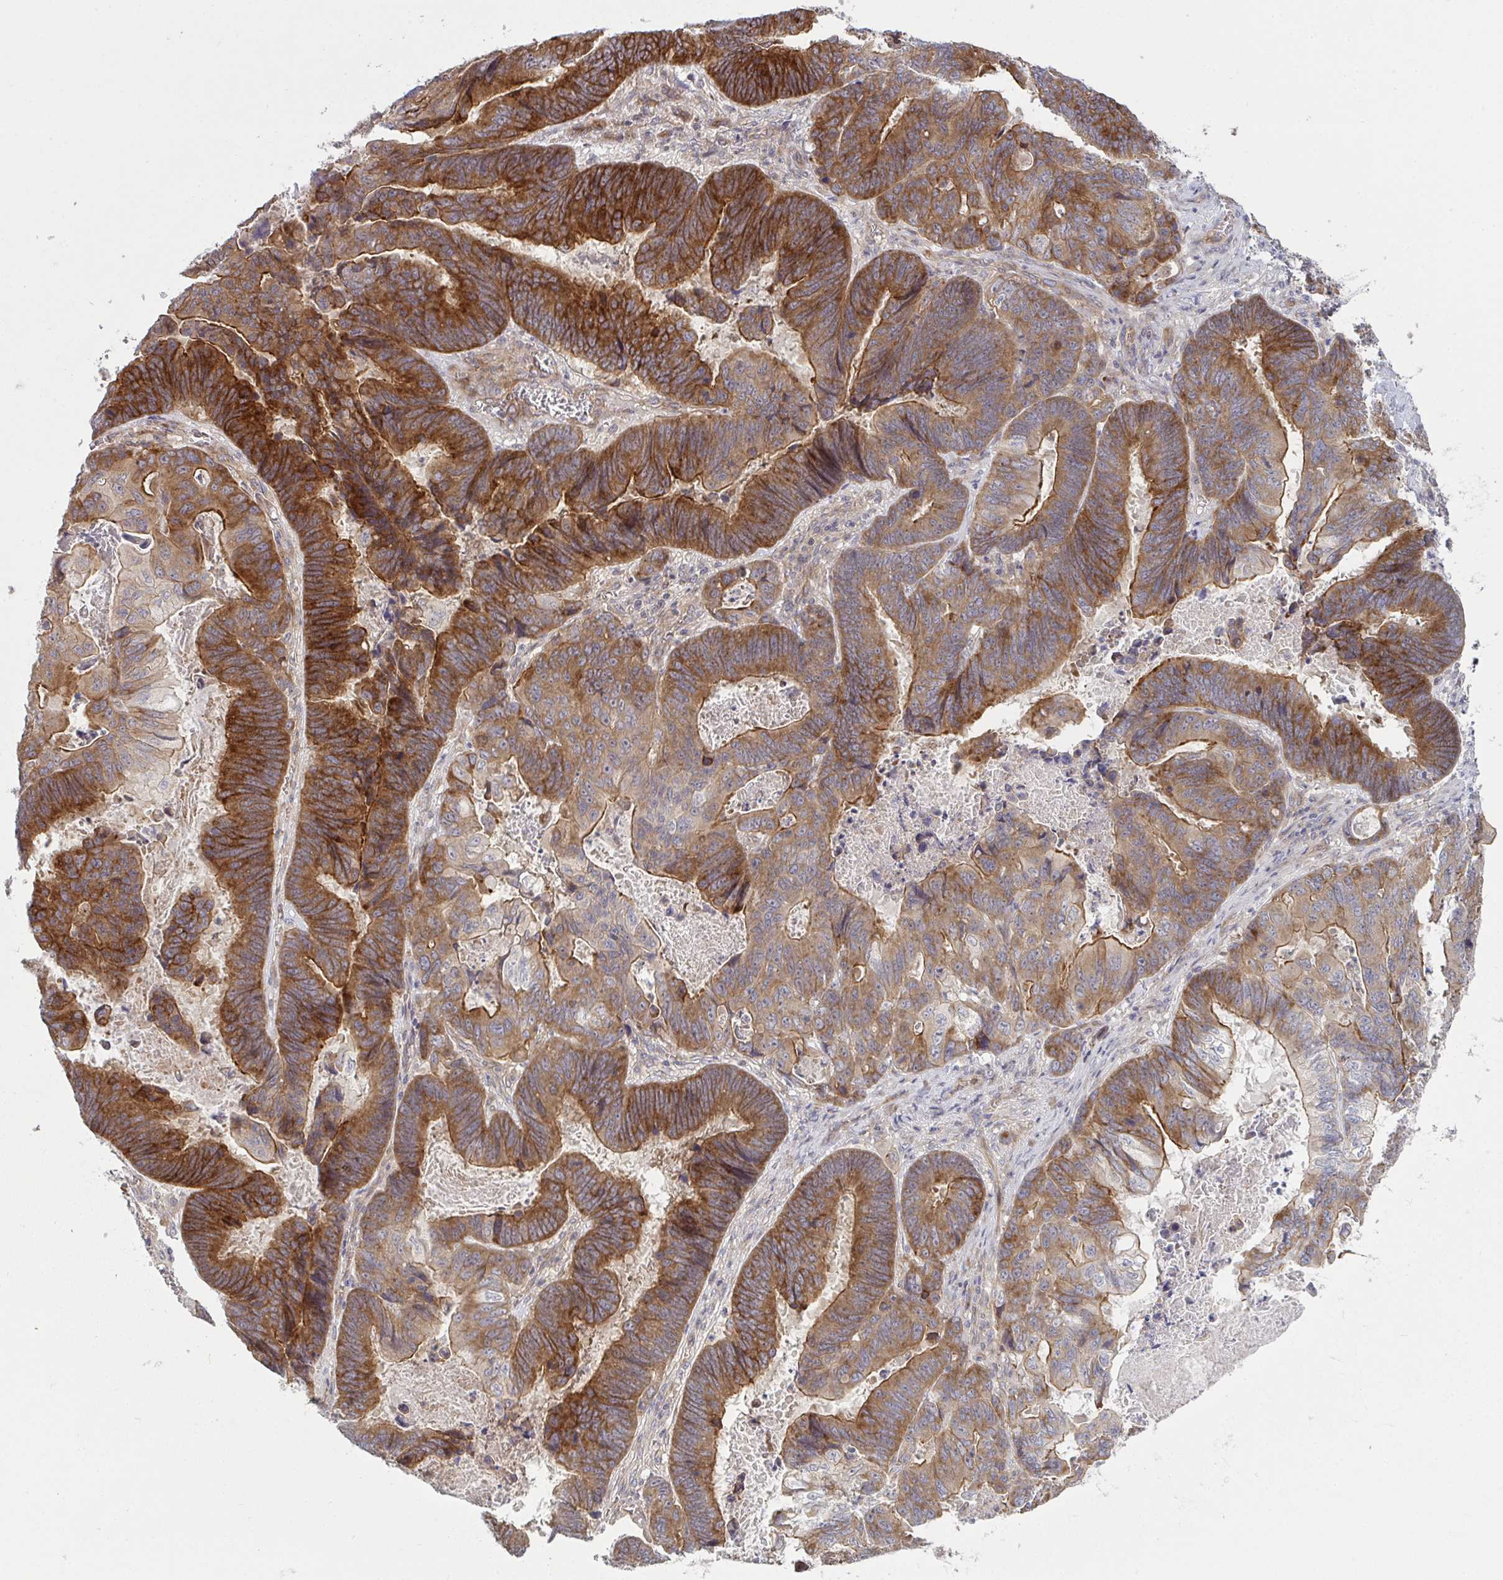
{"staining": {"intensity": "strong", "quantity": ">75%", "location": "cytoplasmic/membranous"}, "tissue": "lung cancer", "cell_type": "Tumor cells", "image_type": "cancer", "snomed": [{"axis": "morphology", "description": "Aneuploidy"}, {"axis": "morphology", "description": "Adenocarcinoma, NOS"}, {"axis": "morphology", "description": "Adenocarcinoma primary or metastatic"}, {"axis": "topography", "description": "Lung"}], "caption": "Immunohistochemical staining of human adenocarcinoma primary or metastatic (lung) shows high levels of strong cytoplasmic/membranous protein staining in approximately >75% of tumor cells. The staining was performed using DAB (3,3'-diaminobenzidine), with brown indicating positive protein expression. Nuclei are stained blue with hematoxylin.", "gene": "CASP9", "patient": {"sex": "female", "age": 75}}